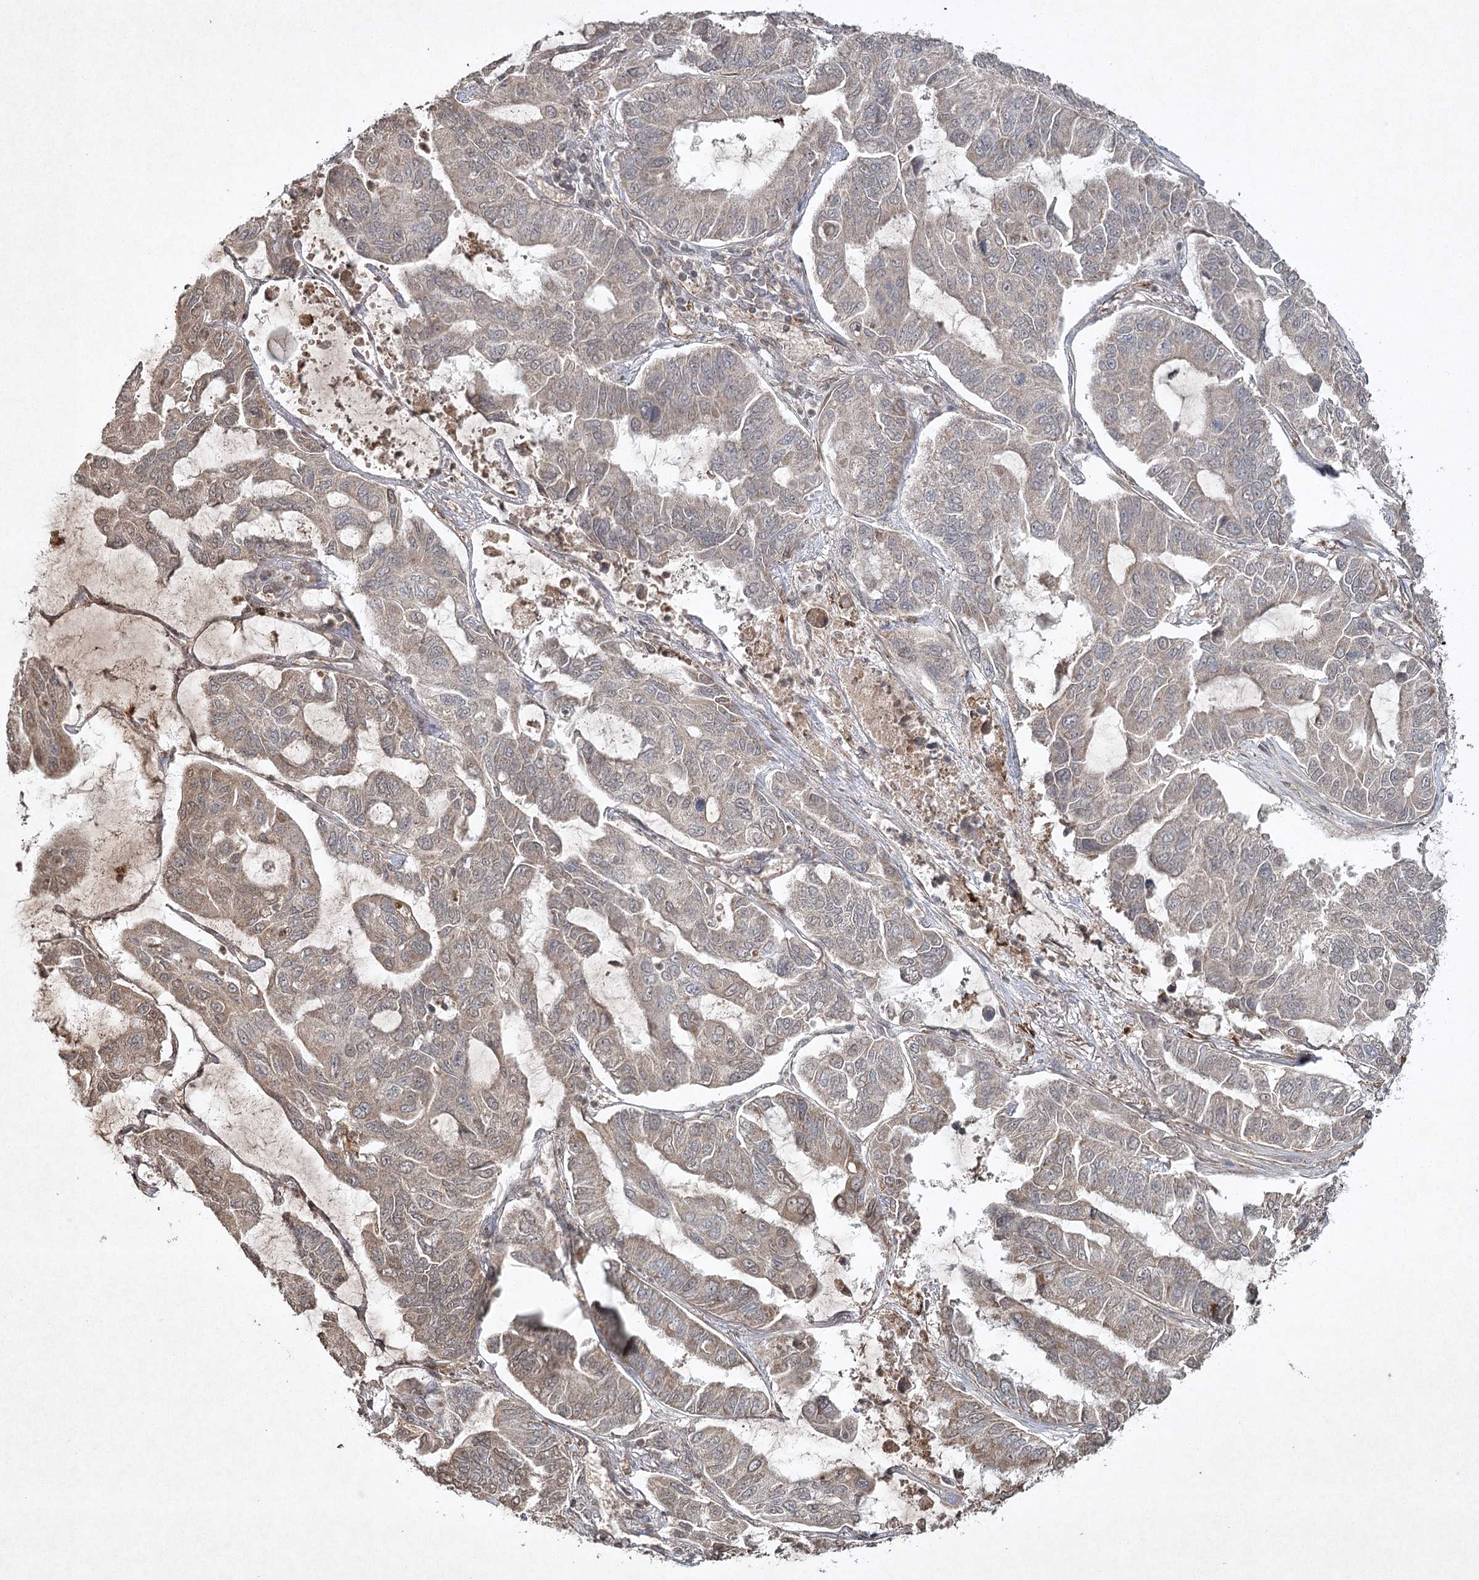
{"staining": {"intensity": "weak", "quantity": "<25%", "location": "cytoplasmic/membranous"}, "tissue": "lung cancer", "cell_type": "Tumor cells", "image_type": "cancer", "snomed": [{"axis": "morphology", "description": "Adenocarcinoma, NOS"}, {"axis": "topography", "description": "Lung"}], "caption": "The image reveals no staining of tumor cells in lung cancer (adenocarcinoma). (Brightfield microscopy of DAB (3,3'-diaminobenzidine) immunohistochemistry (IHC) at high magnification).", "gene": "CYP2B6", "patient": {"sex": "male", "age": 64}}